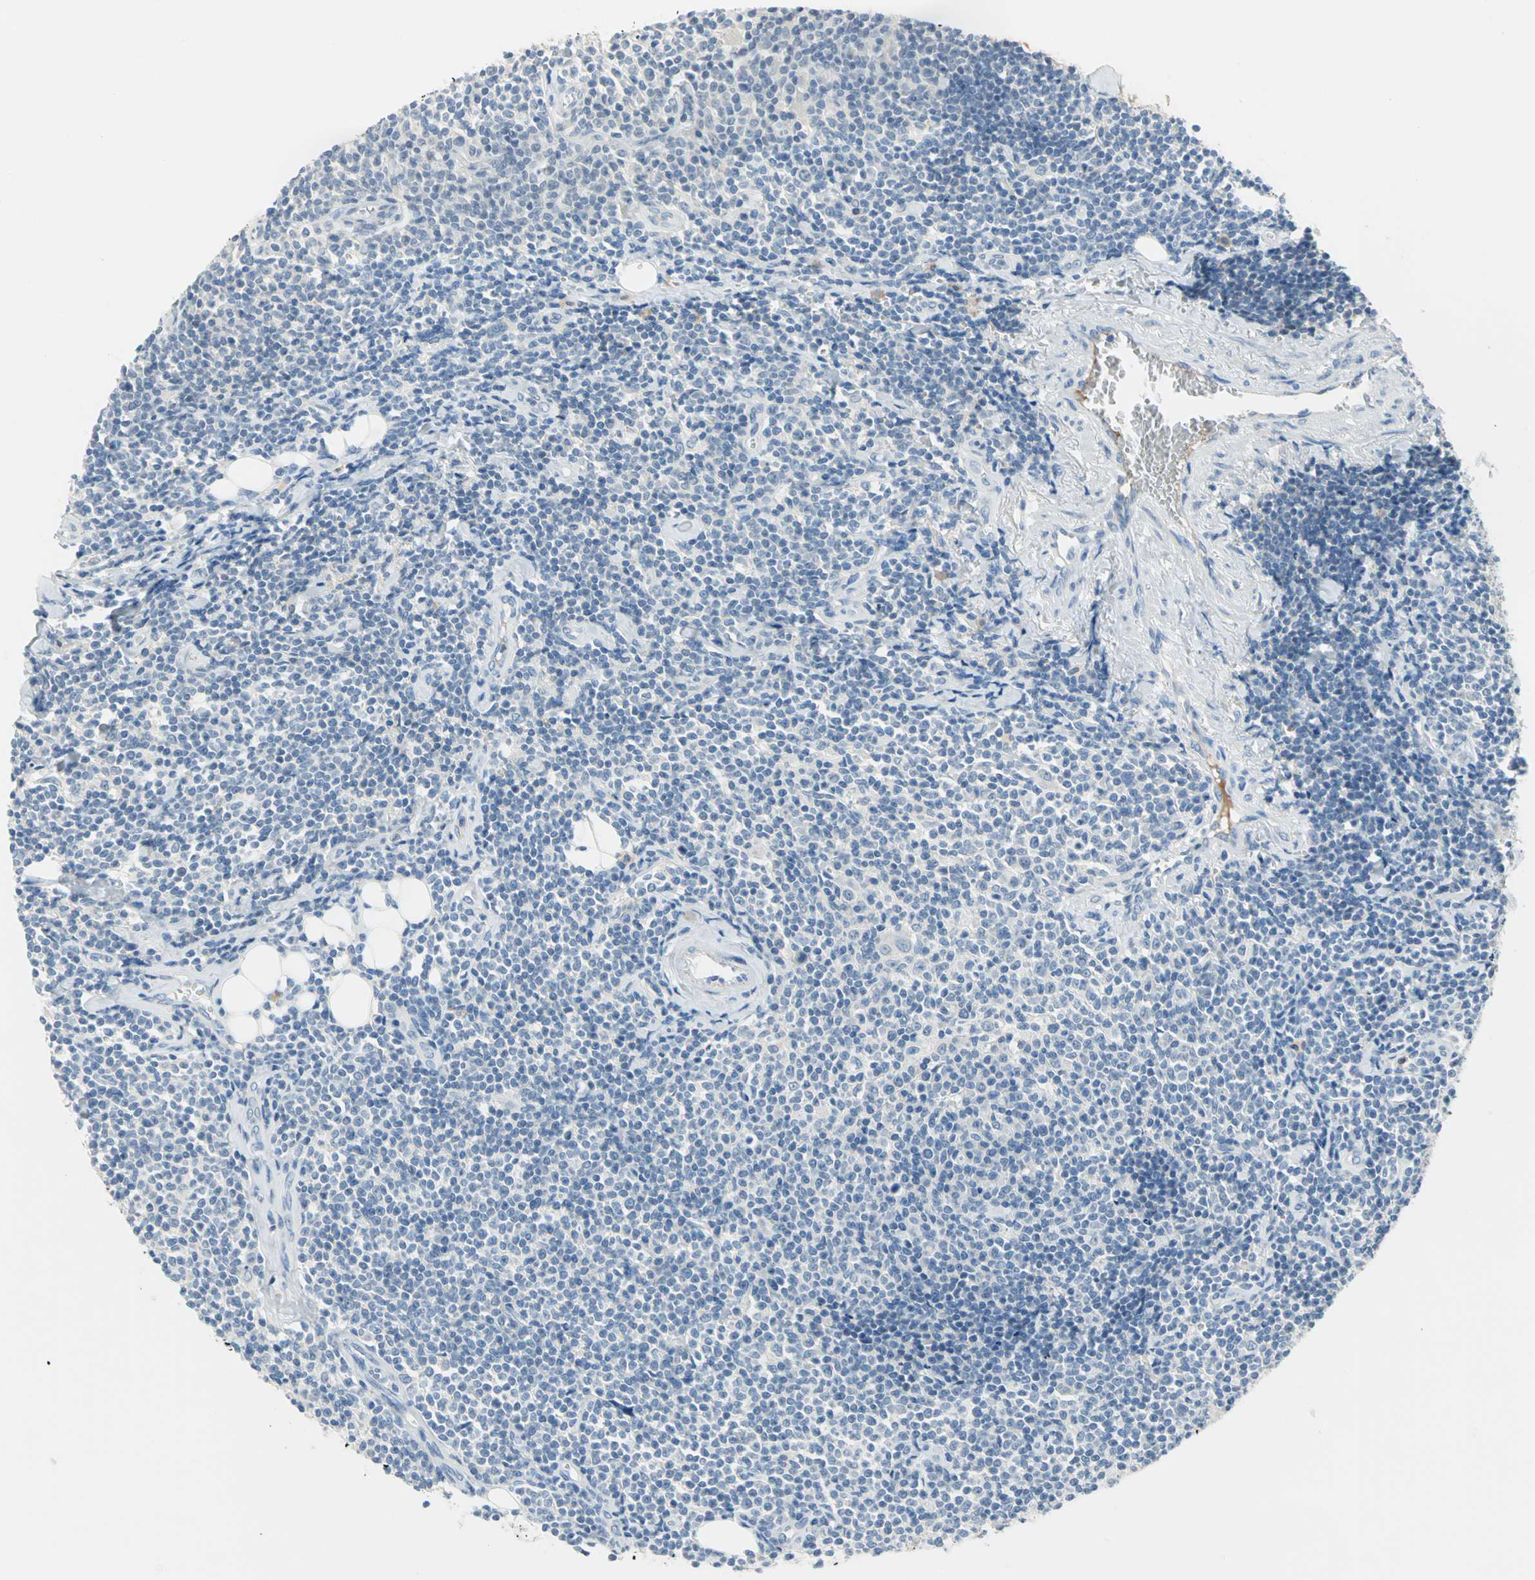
{"staining": {"intensity": "negative", "quantity": "none", "location": "none"}, "tissue": "lymphoma", "cell_type": "Tumor cells", "image_type": "cancer", "snomed": [{"axis": "morphology", "description": "Malignant lymphoma, non-Hodgkin's type, Low grade"}, {"axis": "topography", "description": "Soft tissue"}], "caption": "This is an IHC micrograph of malignant lymphoma, non-Hodgkin's type (low-grade). There is no expression in tumor cells.", "gene": "ZIC1", "patient": {"sex": "male", "age": 92}}